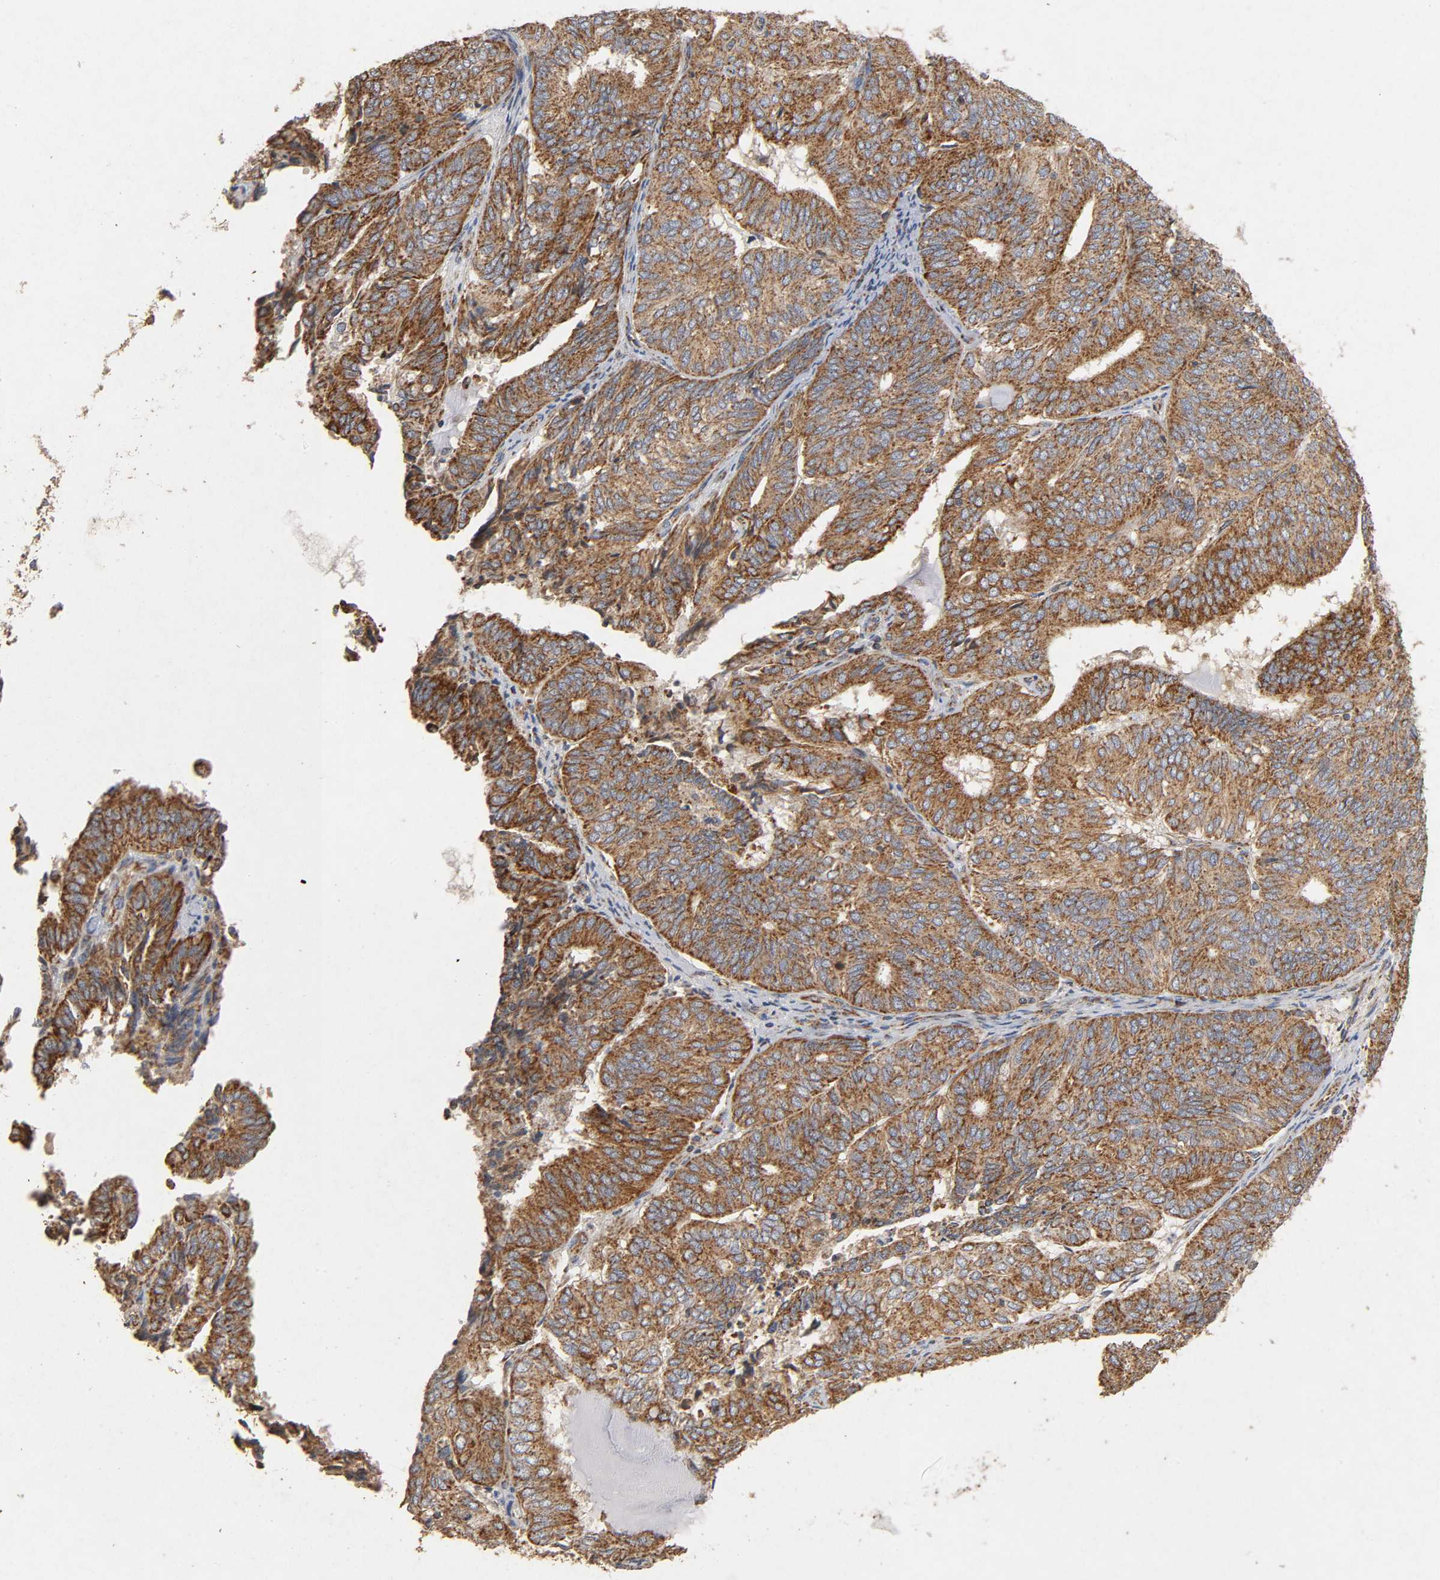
{"staining": {"intensity": "moderate", "quantity": ">75%", "location": "cytoplasmic/membranous"}, "tissue": "endometrial cancer", "cell_type": "Tumor cells", "image_type": "cancer", "snomed": [{"axis": "morphology", "description": "Adenocarcinoma, NOS"}, {"axis": "topography", "description": "Uterus"}], "caption": "Moderate cytoplasmic/membranous staining is appreciated in approximately >75% of tumor cells in endometrial adenocarcinoma.", "gene": "NDUFS3", "patient": {"sex": "female", "age": 60}}